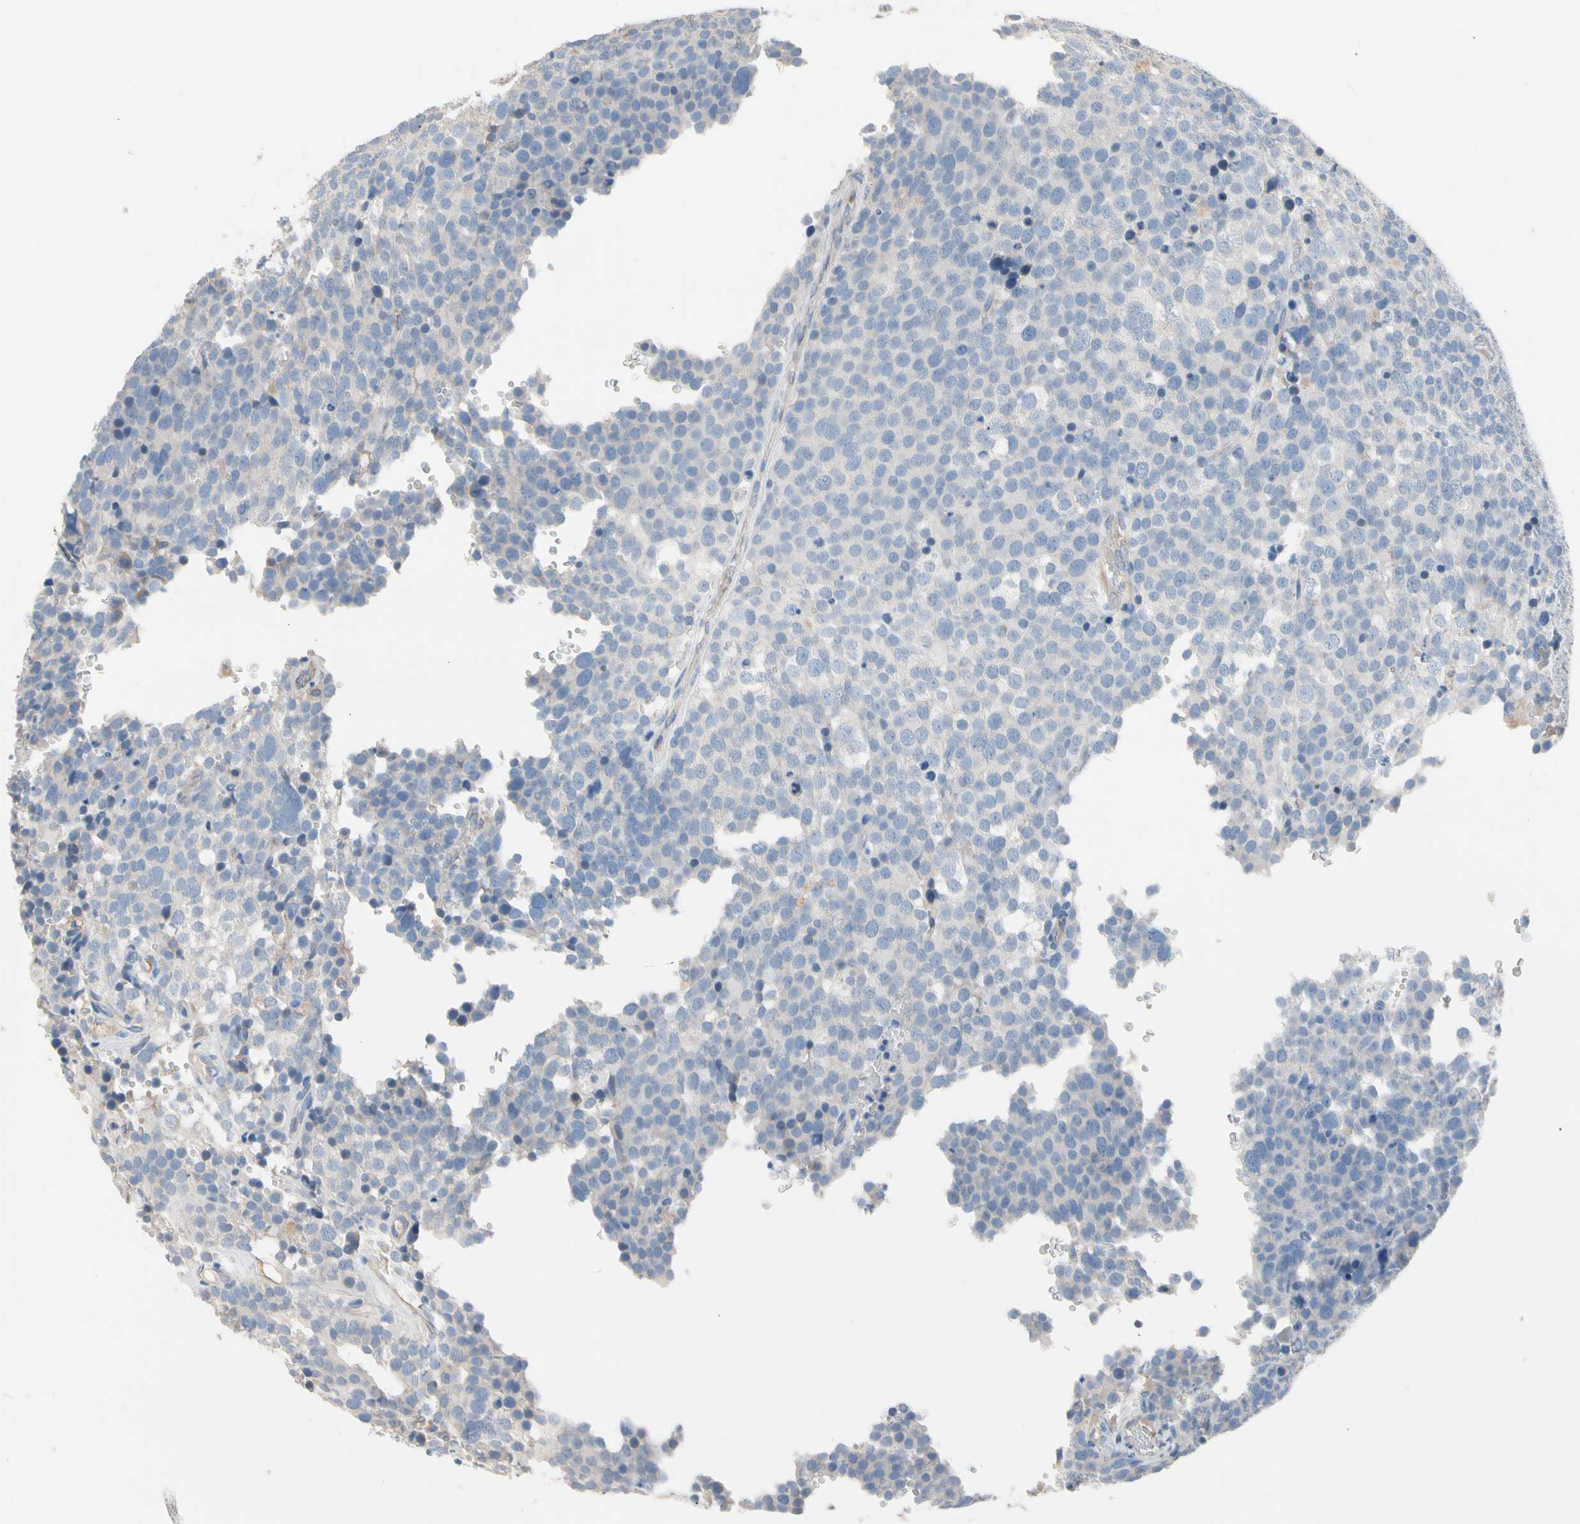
{"staining": {"intensity": "negative", "quantity": "none", "location": "none"}, "tissue": "testis cancer", "cell_type": "Tumor cells", "image_type": "cancer", "snomed": [{"axis": "morphology", "description": "Seminoma, NOS"}, {"axis": "topography", "description": "Testis"}], "caption": "Tumor cells are negative for brown protein staining in seminoma (testis).", "gene": "BBOX1", "patient": {"sex": "male", "age": 71}}